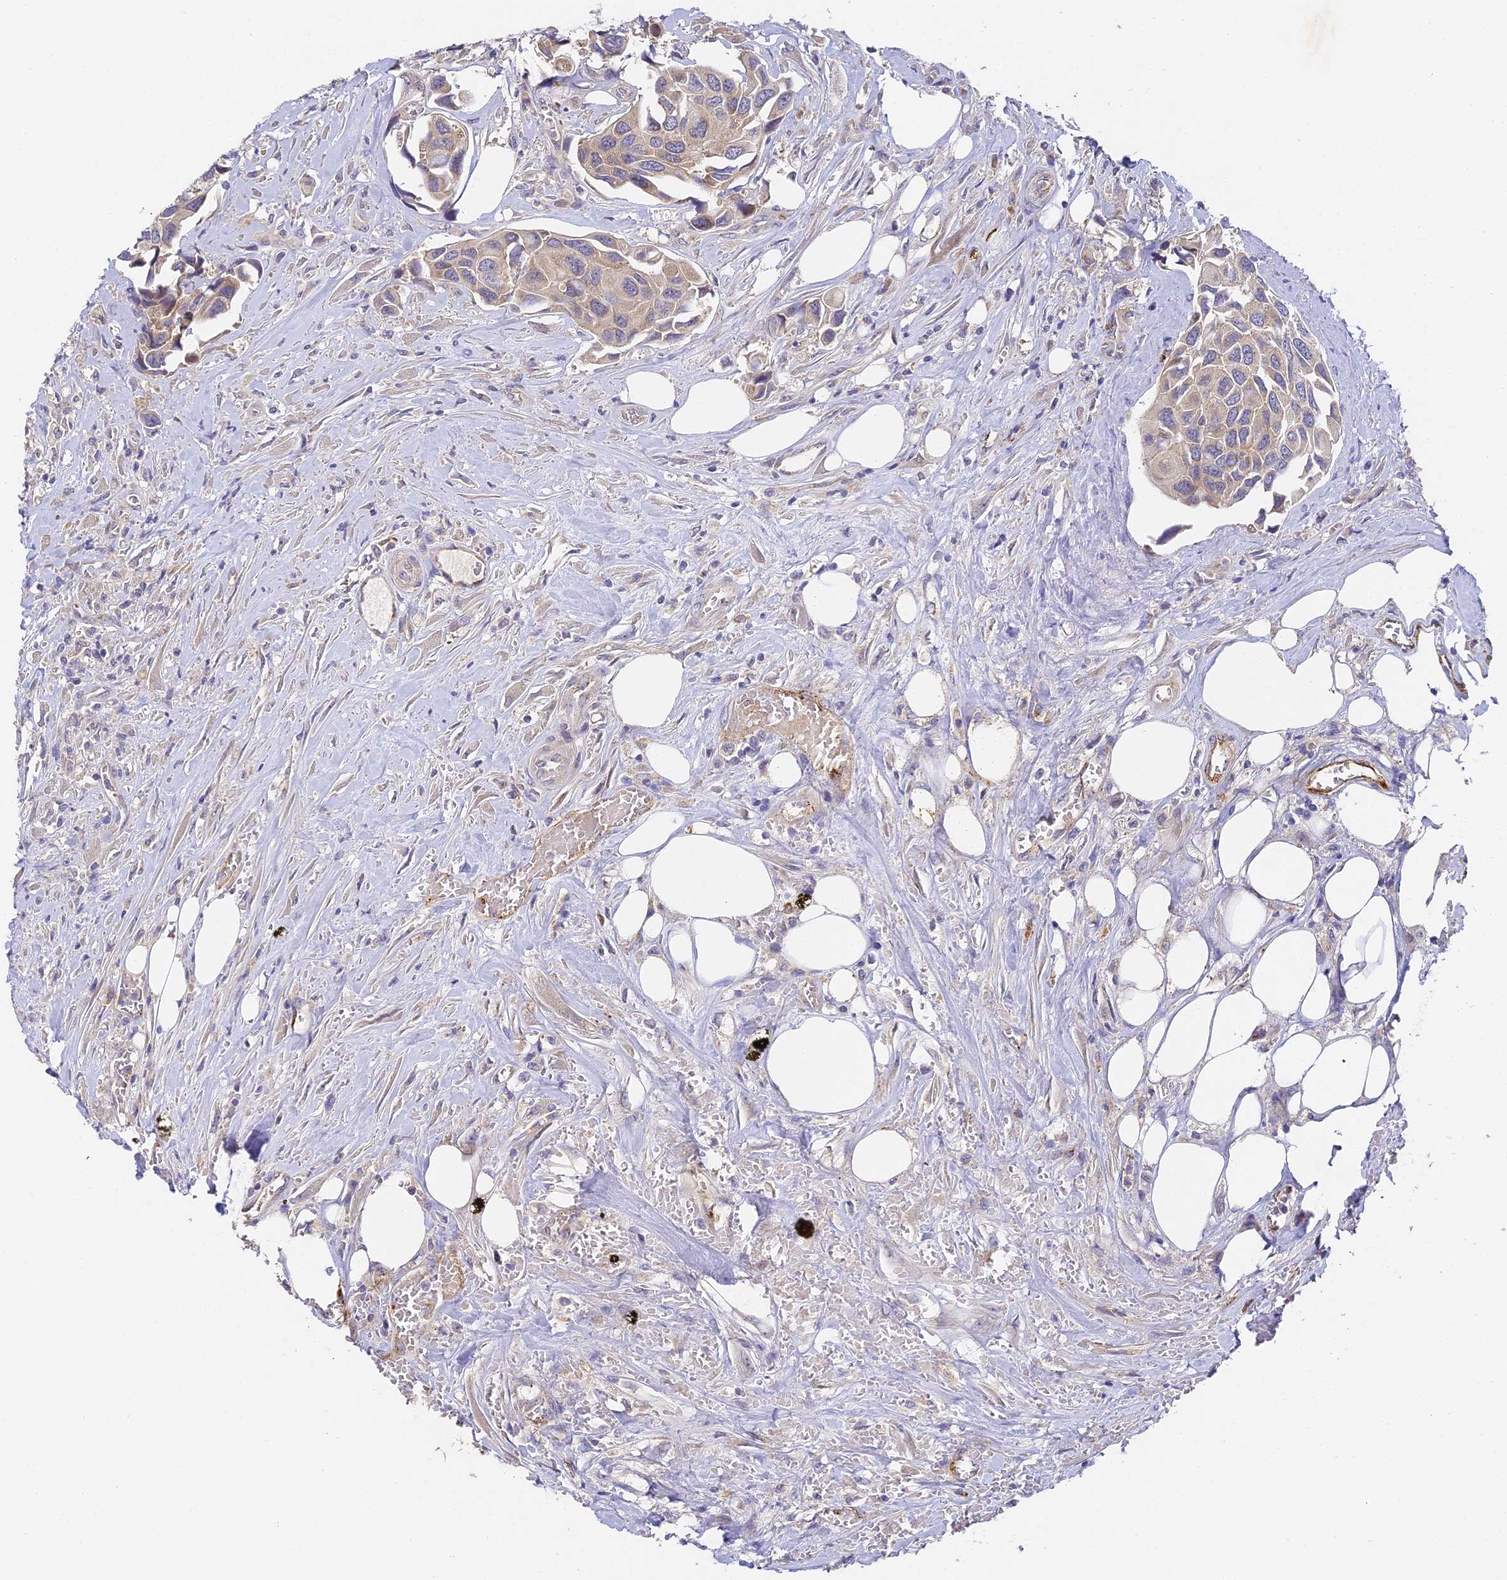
{"staining": {"intensity": "weak", "quantity": "25%-75%", "location": "cytoplasmic/membranous"}, "tissue": "urothelial cancer", "cell_type": "Tumor cells", "image_type": "cancer", "snomed": [{"axis": "morphology", "description": "Urothelial carcinoma, High grade"}, {"axis": "topography", "description": "Urinary bladder"}], "caption": "Weak cytoplasmic/membranous protein expression is seen in about 25%-75% of tumor cells in urothelial carcinoma (high-grade).", "gene": "DNAAF10", "patient": {"sex": "male", "age": 74}}